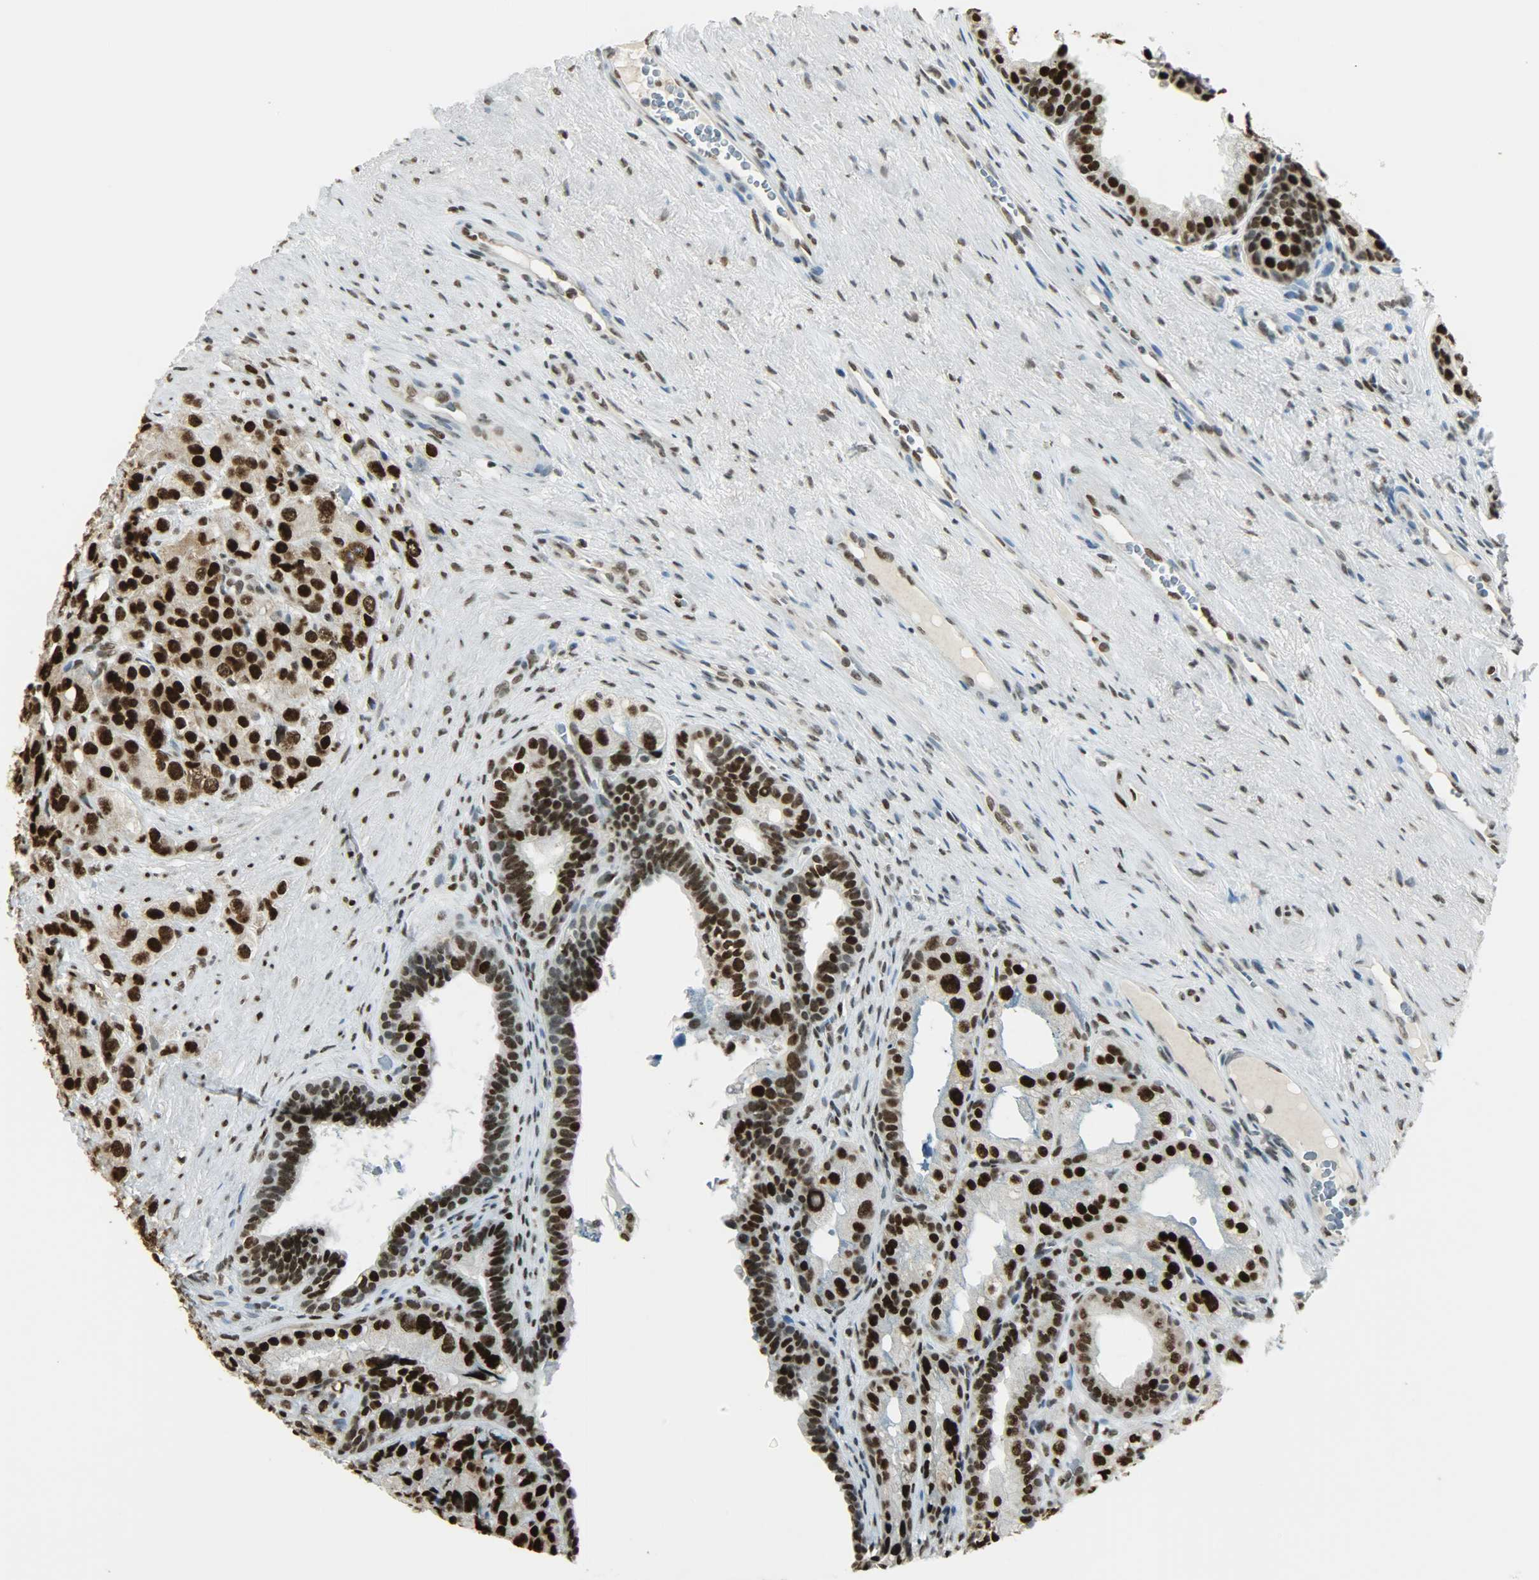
{"staining": {"intensity": "strong", "quantity": ">75%", "location": "nuclear"}, "tissue": "prostate cancer", "cell_type": "Tumor cells", "image_type": "cancer", "snomed": [{"axis": "morphology", "description": "Adenocarcinoma, High grade"}, {"axis": "topography", "description": "Prostate"}], "caption": "Tumor cells show high levels of strong nuclear staining in approximately >75% of cells in adenocarcinoma (high-grade) (prostate).", "gene": "MYEF2", "patient": {"sex": "male", "age": 68}}